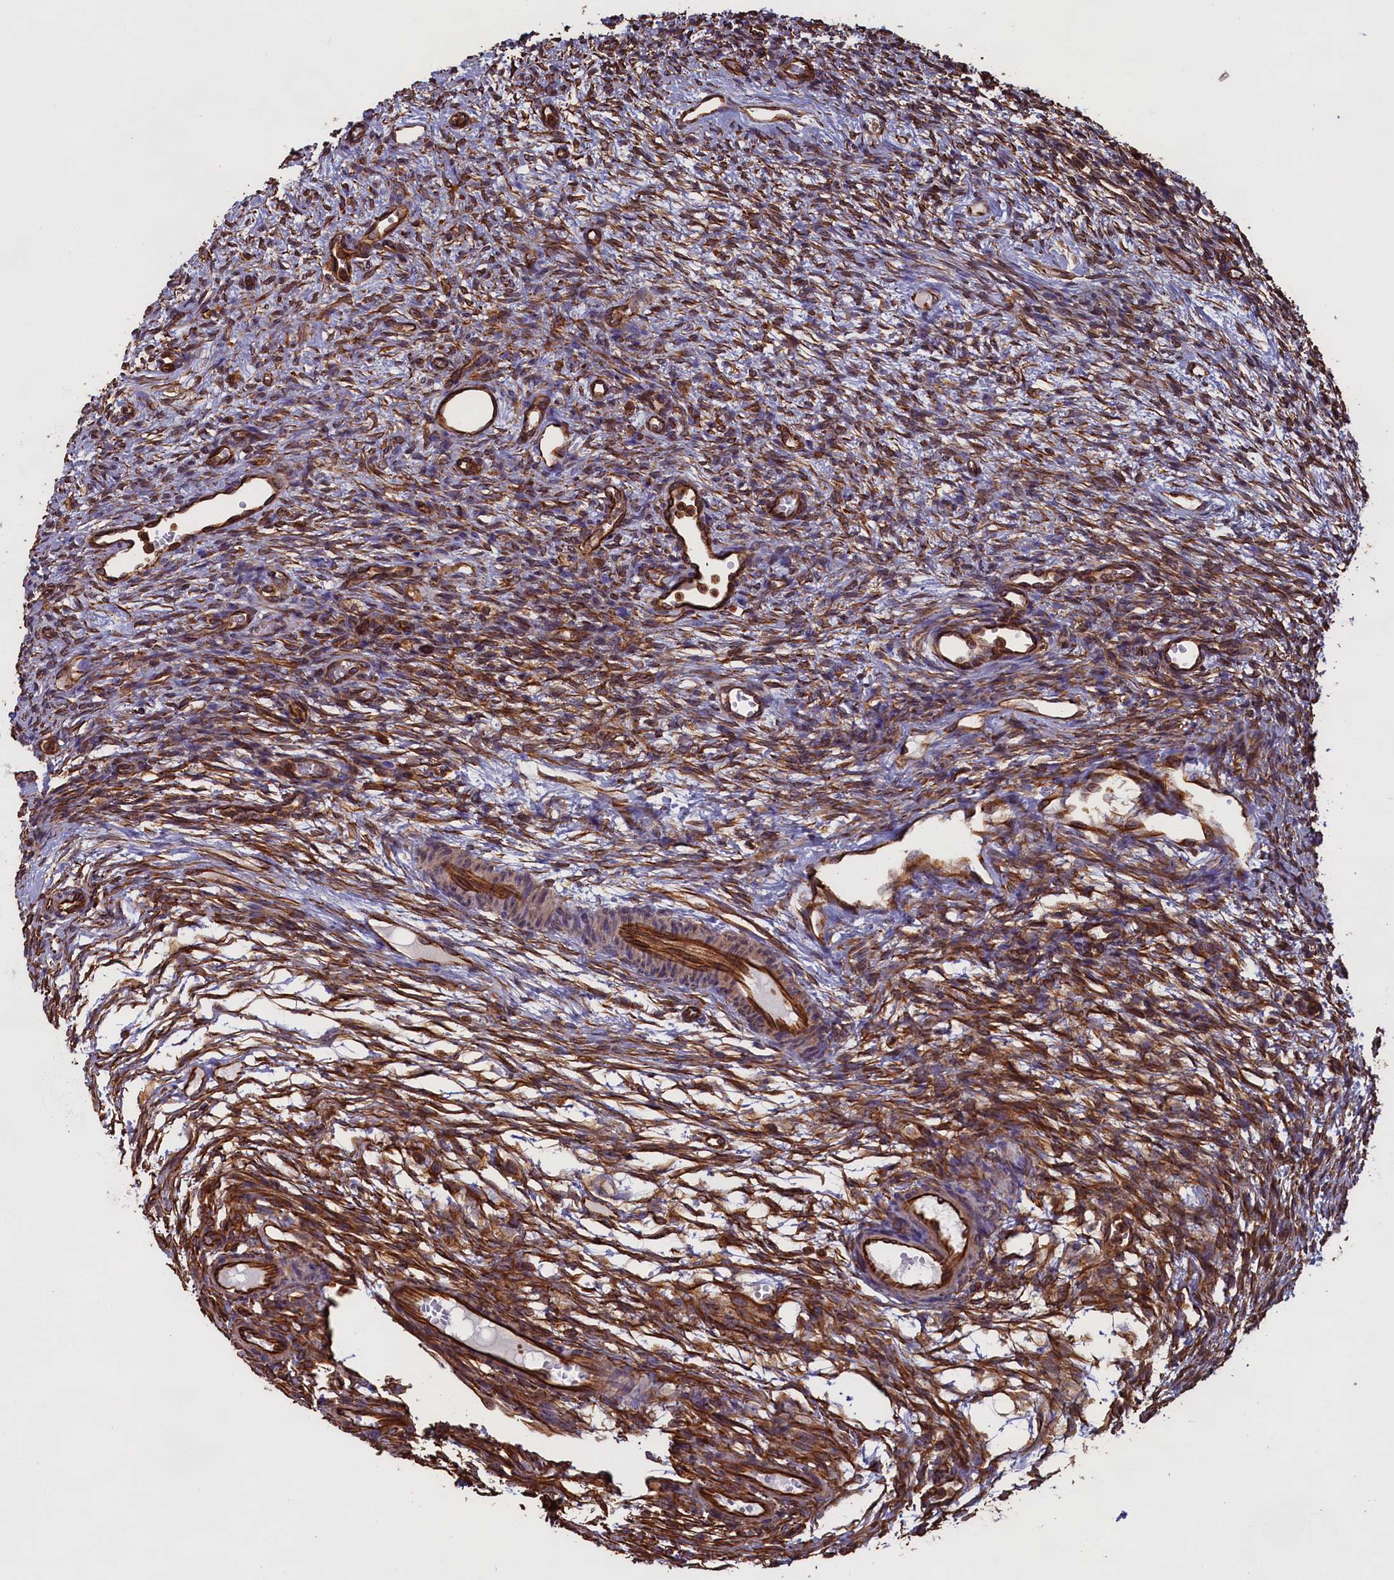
{"staining": {"intensity": "strong", "quantity": ">75%", "location": "cytoplasmic/membranous"}, "tissue": "ovary", "cell_type": "Follicle cells", "image_type": "normal", "snomed": [{"axis": "morphology", "description": "Normal tissue, NOS"}, {"axis": "topography", "description": "Ovary"}], "caption": "Unremarkable ovary displays strong cytoplasmic/membranous expression in about >75% of follicle cells, visualized by immunohistochemistry.", "gene": "CCDC124", "patient": {"sex": "female", "age": 33}}